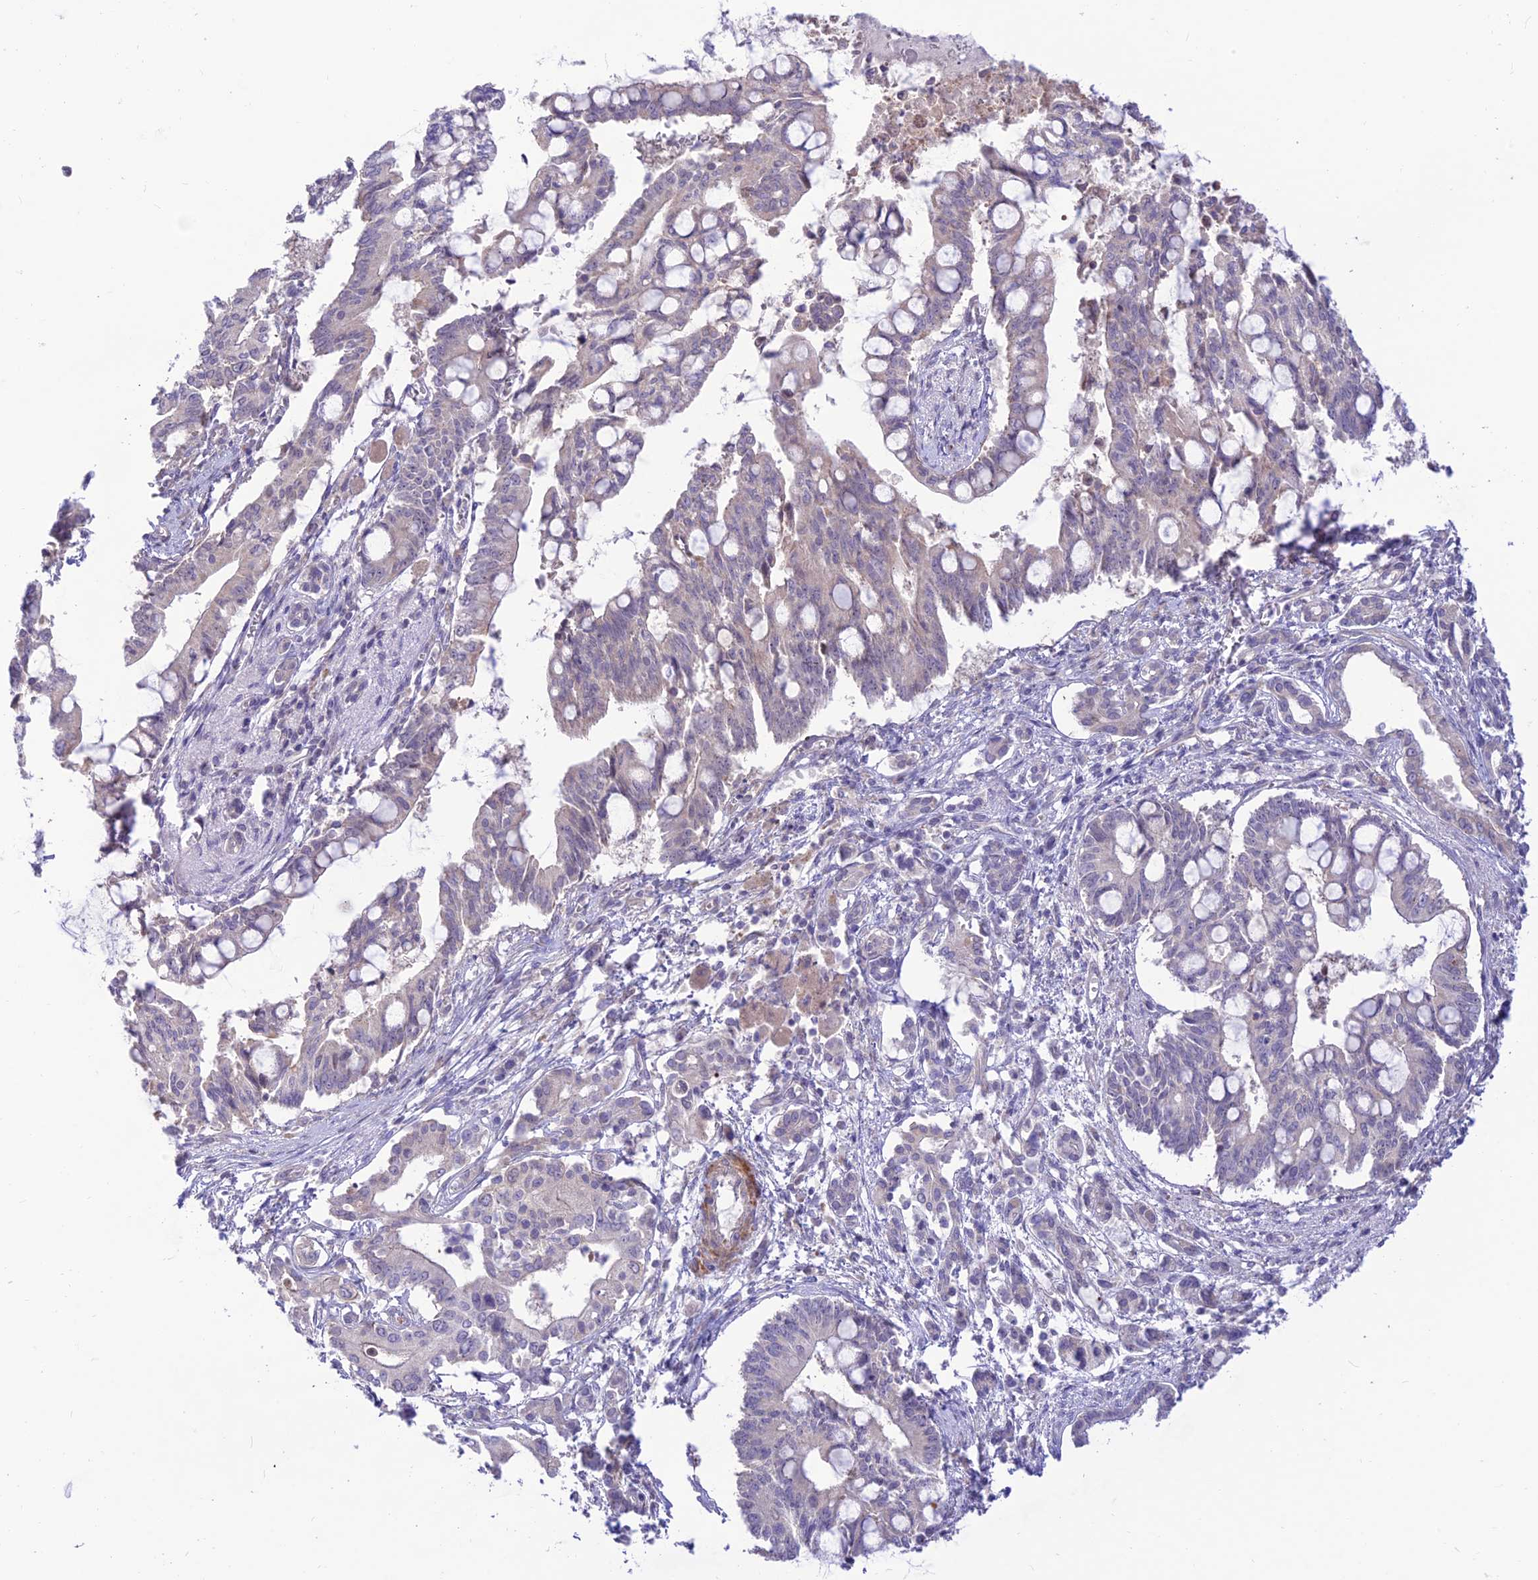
{"staining": {"intensity": "negative", "quantity": "none", "location": "none"}, "tissue": "pancreatic cancer", "cell_type": "Tumor cells", "image_type": "cancer", "snomed": [{"axis": "morphology", "description": "Adenocarcinoma, NOS"}, {"axis": "topography", "description": "Pancreas"}], "caption": "Immunohistochemical staining of human pancreatic cancer demonstrates no significant expression in tumor cells.", "gene": "FAM186B", "patient": {"sex": "male", "age": 68}}